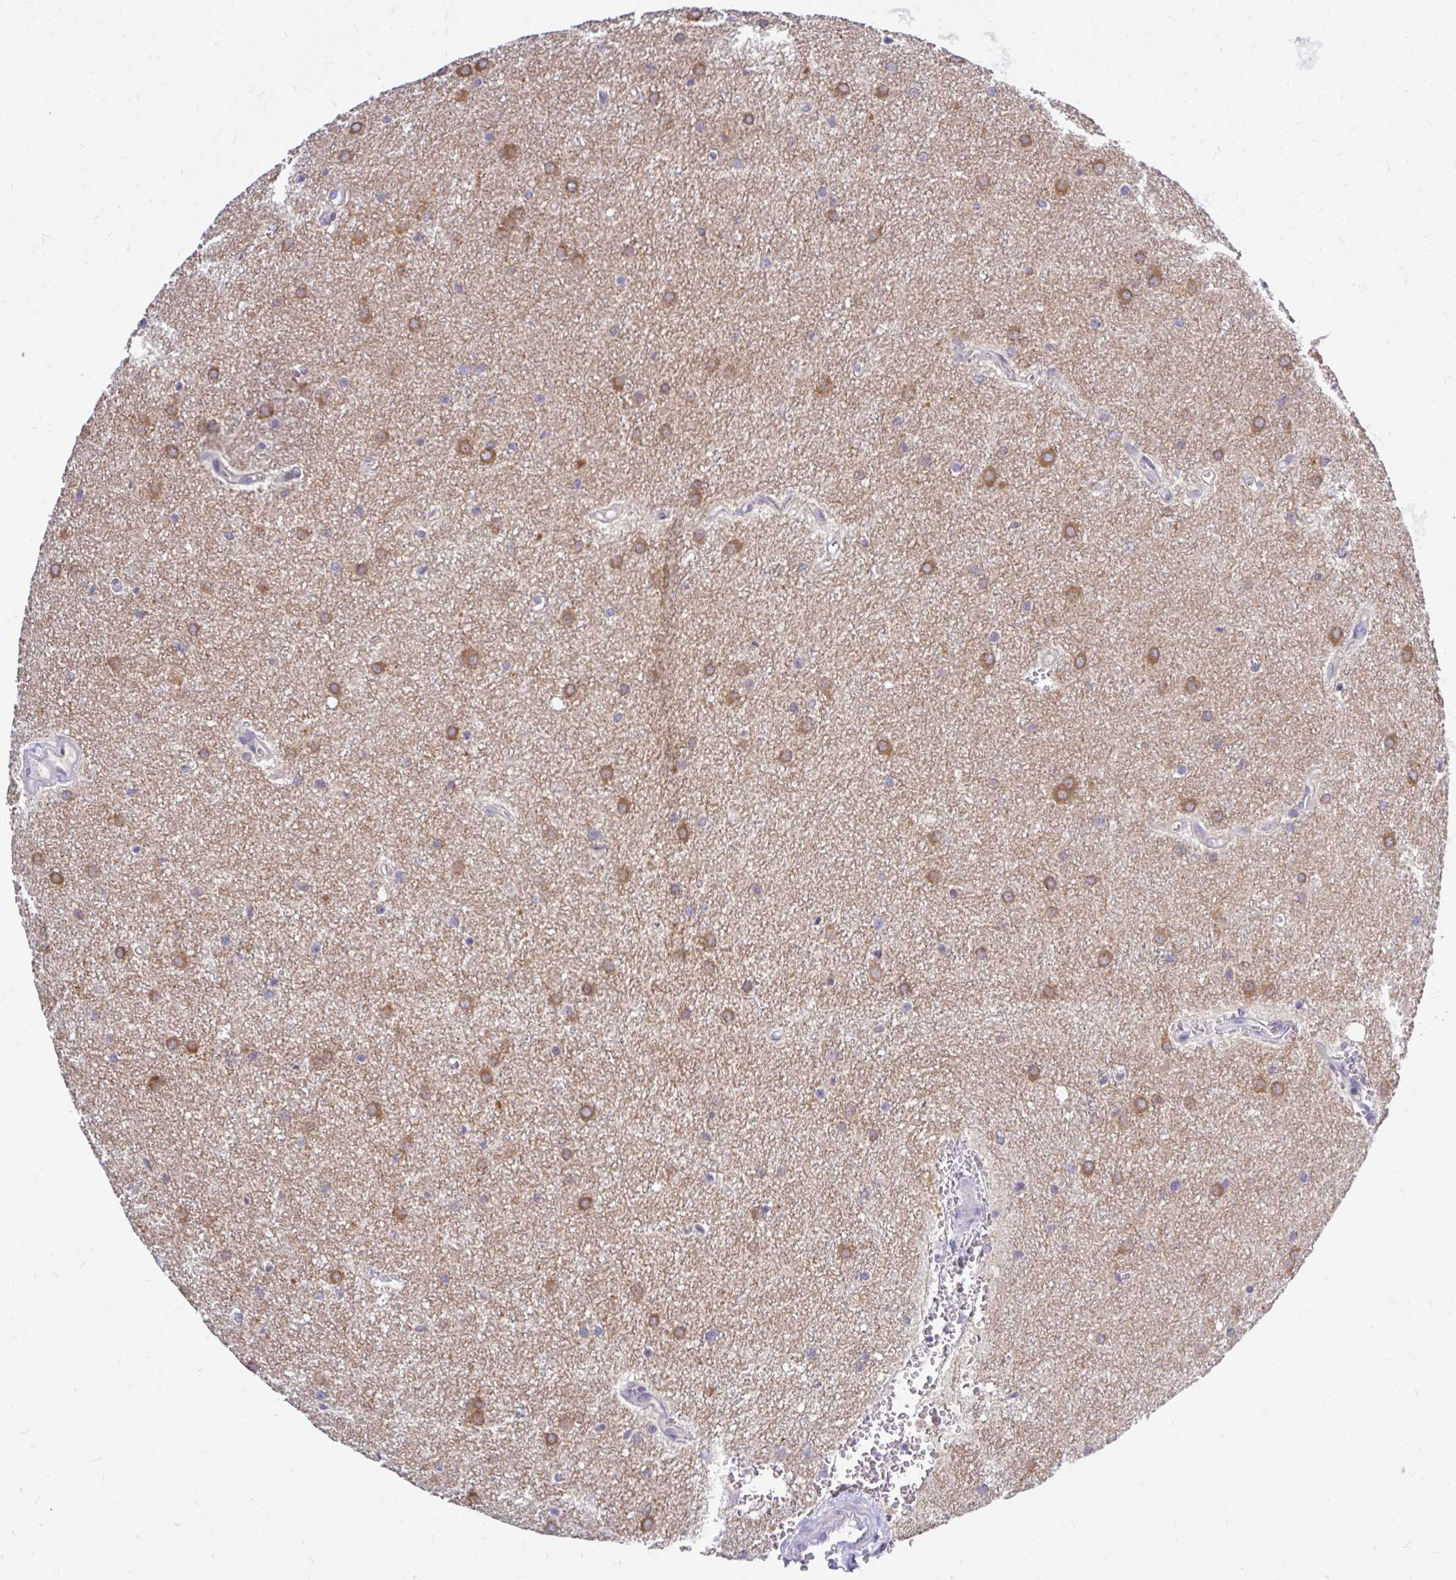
{"staining": {"intensity": "moderate", "quantity": "<25%", "location": "cytoplasmic/membranous"}, "tissue": "glioma", "cell_type": "Tumor cells", "image_type": "cancer", "snomed": [{"axis": "morphology", "description": "Glioma, malignant, Low grade"}, {"axis": "topography", "description": "Cerebellum"}], "caption": "Low-grade glioma (malignant) stained with DAB (3,3'-diaminobenzidine) immunohistochemistry exhibits low levels of moderate cytoplasmic/membranous staining in about <25% of tumor cells.", "gene": "MAP1LC3A", "patient": {"sex": "female", "age": 5}}